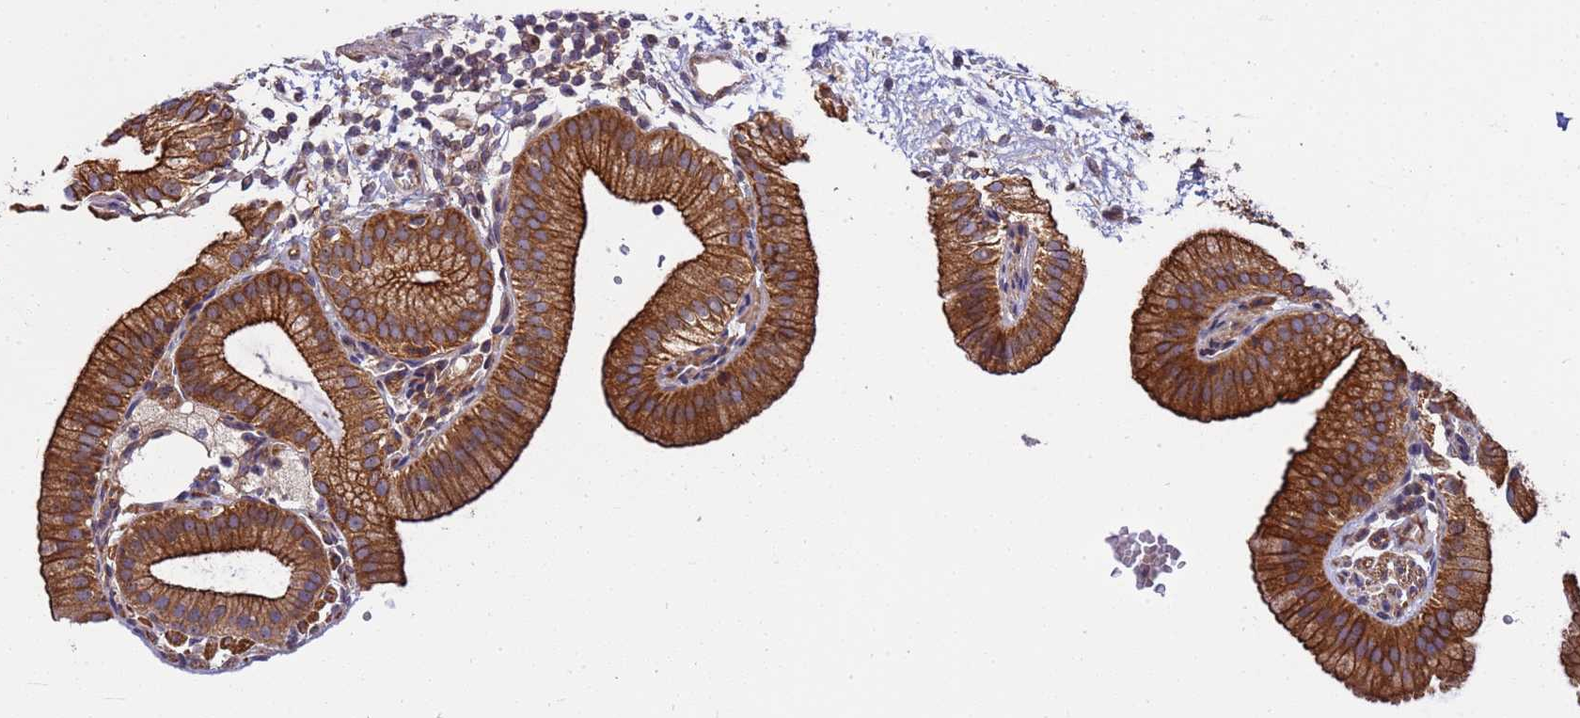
{"staining": {"intensity": "strong", "quantity": ">75%", "location": "cytoplasmic/membranous"}, "tissue": "gallbladder", "cell_type": "Glandular cells", "image_type": "normal", "snomed": [{"axis": "morphology", "description": "Normal tissue, NOS"}, {"axis": "topography", "description": "Gallbladder"}], "caption": "DAB (3,3'-diaminobenzidine) immunohistochemical staining of benign gallbladder shows strong cytoplasmic/membranous protein positivity in approximately >75% of glandular cells. The staining was performed using DAB, with brown indicating positive protein expression. Nuclei are stained blue with hematoxylin.", "gene": "SMCO3", "patient": {"sex": "male", "age": 55}}